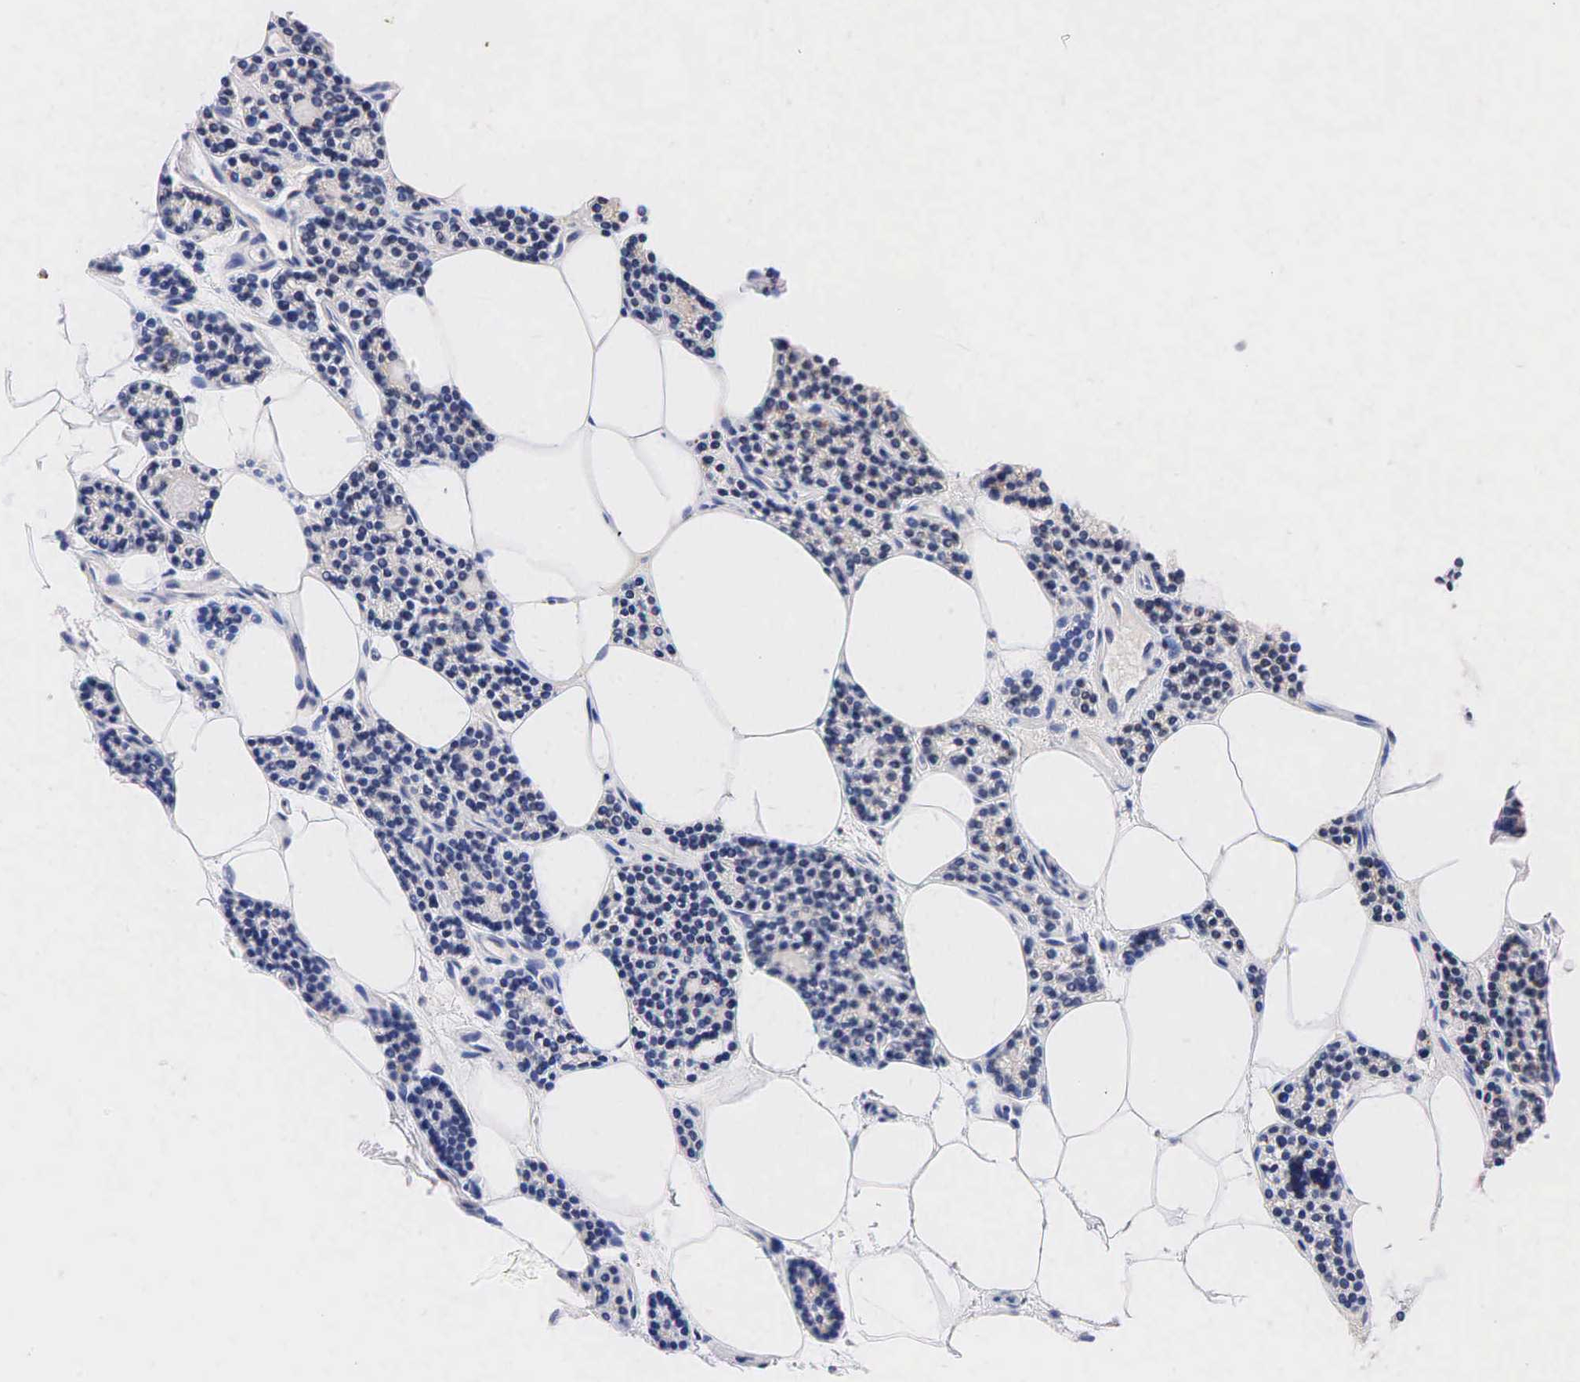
{"staining": {"intensity": "negative", "quantity": "none", "location": "none"}, "tissue": "parathyroid gland", "cell_type": "Glandular cells", "image_type": "normal", "snomed": [{"axis": "morphology", "description": "Normal tissue, NOS"}, {"axis": "topography", "description": "Parathyroid gland"}], "caption": "Glandular cells show no significant staining in normal parathyroid gland. (DAB (3,3'-diaminobenzidine) IHC, high magnification).", "gene": "PGR", "patient": {"sex": "male", "age": 54}}